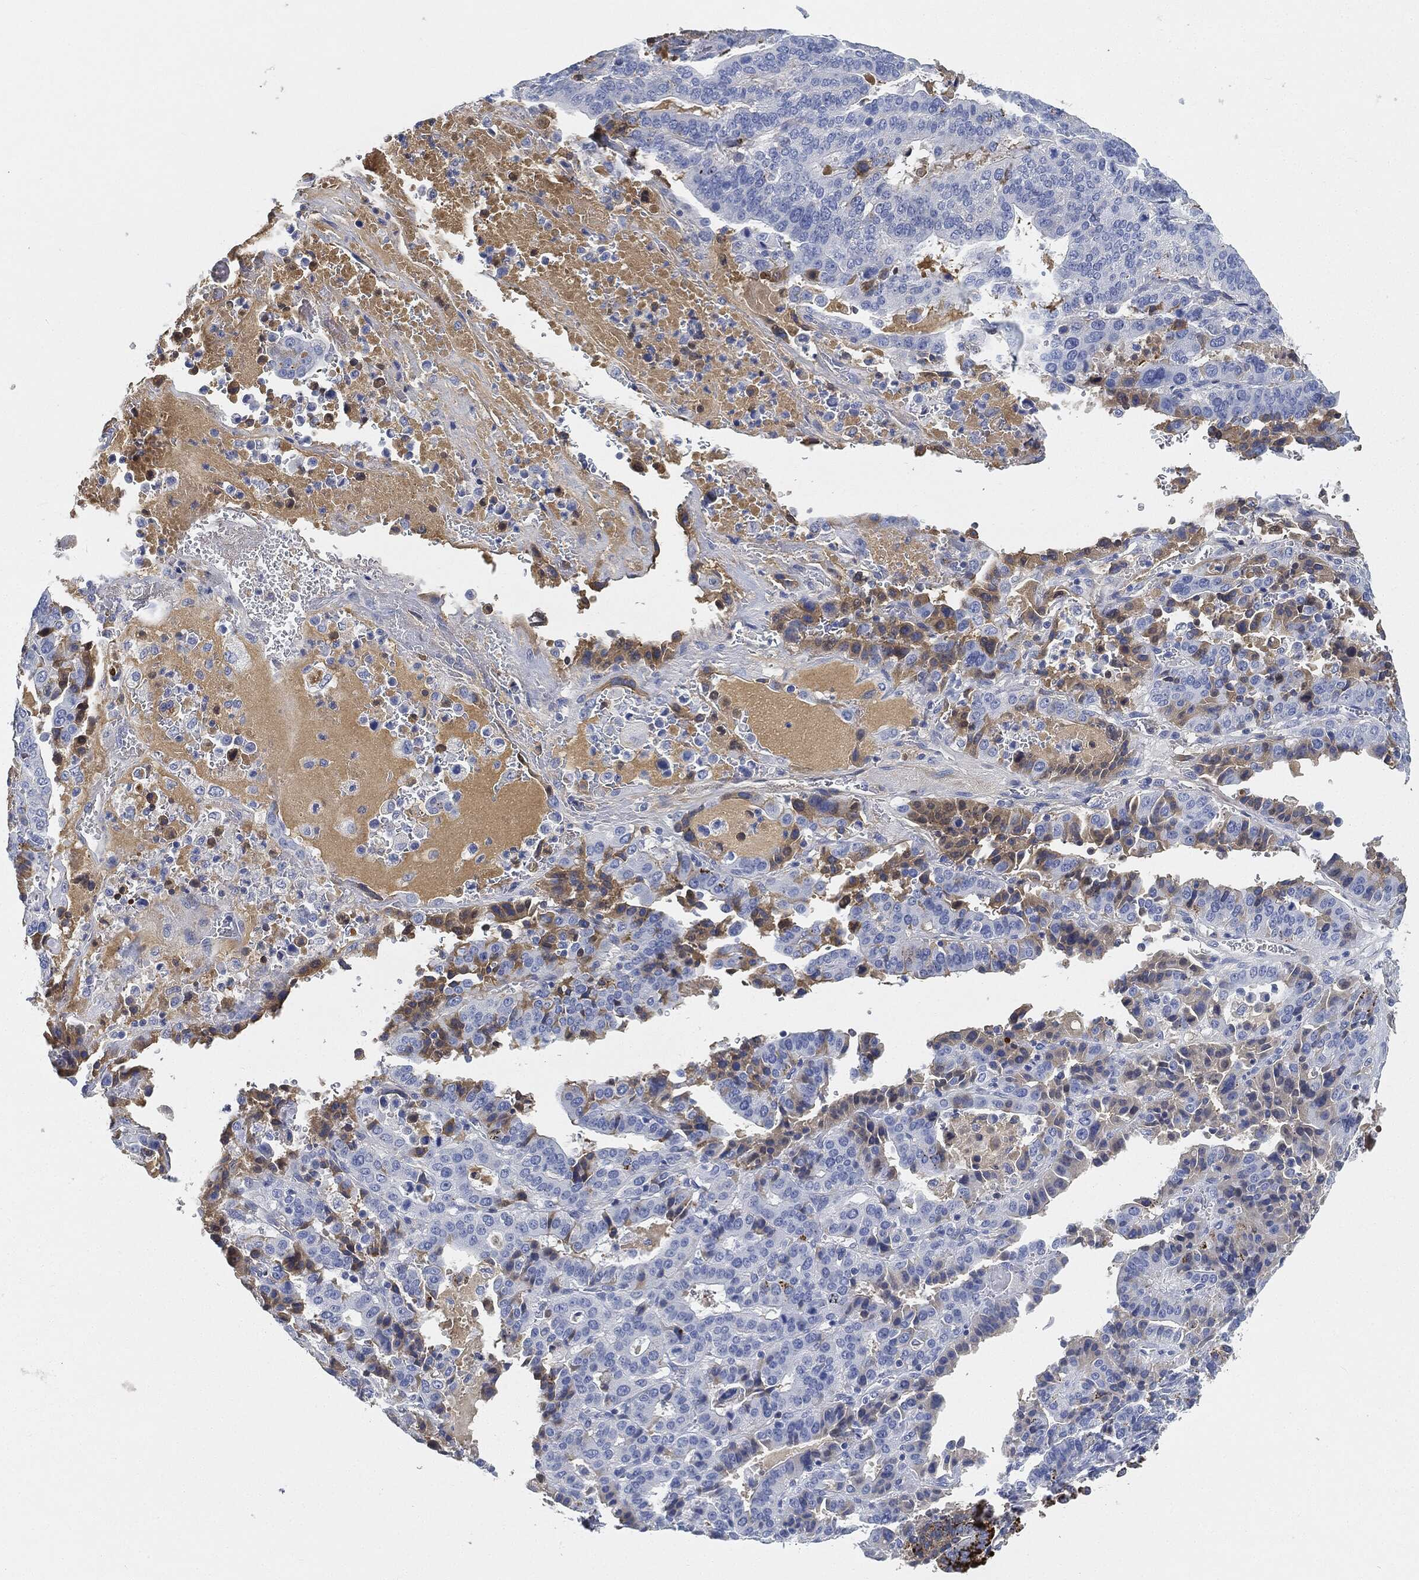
{"staining": {"intensity": "moderate", "quantity": "<25%", "location": "cytoplasmic/membranous"}, "tissue": "stomach cancer", "cell_type": "Tumor cells", "image_type": "cancer", "snomed": [{"axis": "morphology", "description": "Adenocarcinoma, NOS"}, {"axis": "topography", "description": "Stomach"}], "caption": "Human adenocarcinoma (stomach) stained for a protein (brown) shows moderate cytoplasmic/membranous positive expression in approximately <25% of tumor cells.", "gene": "IGLV6-57", "patient": {"sex": "male", "age": 48}}